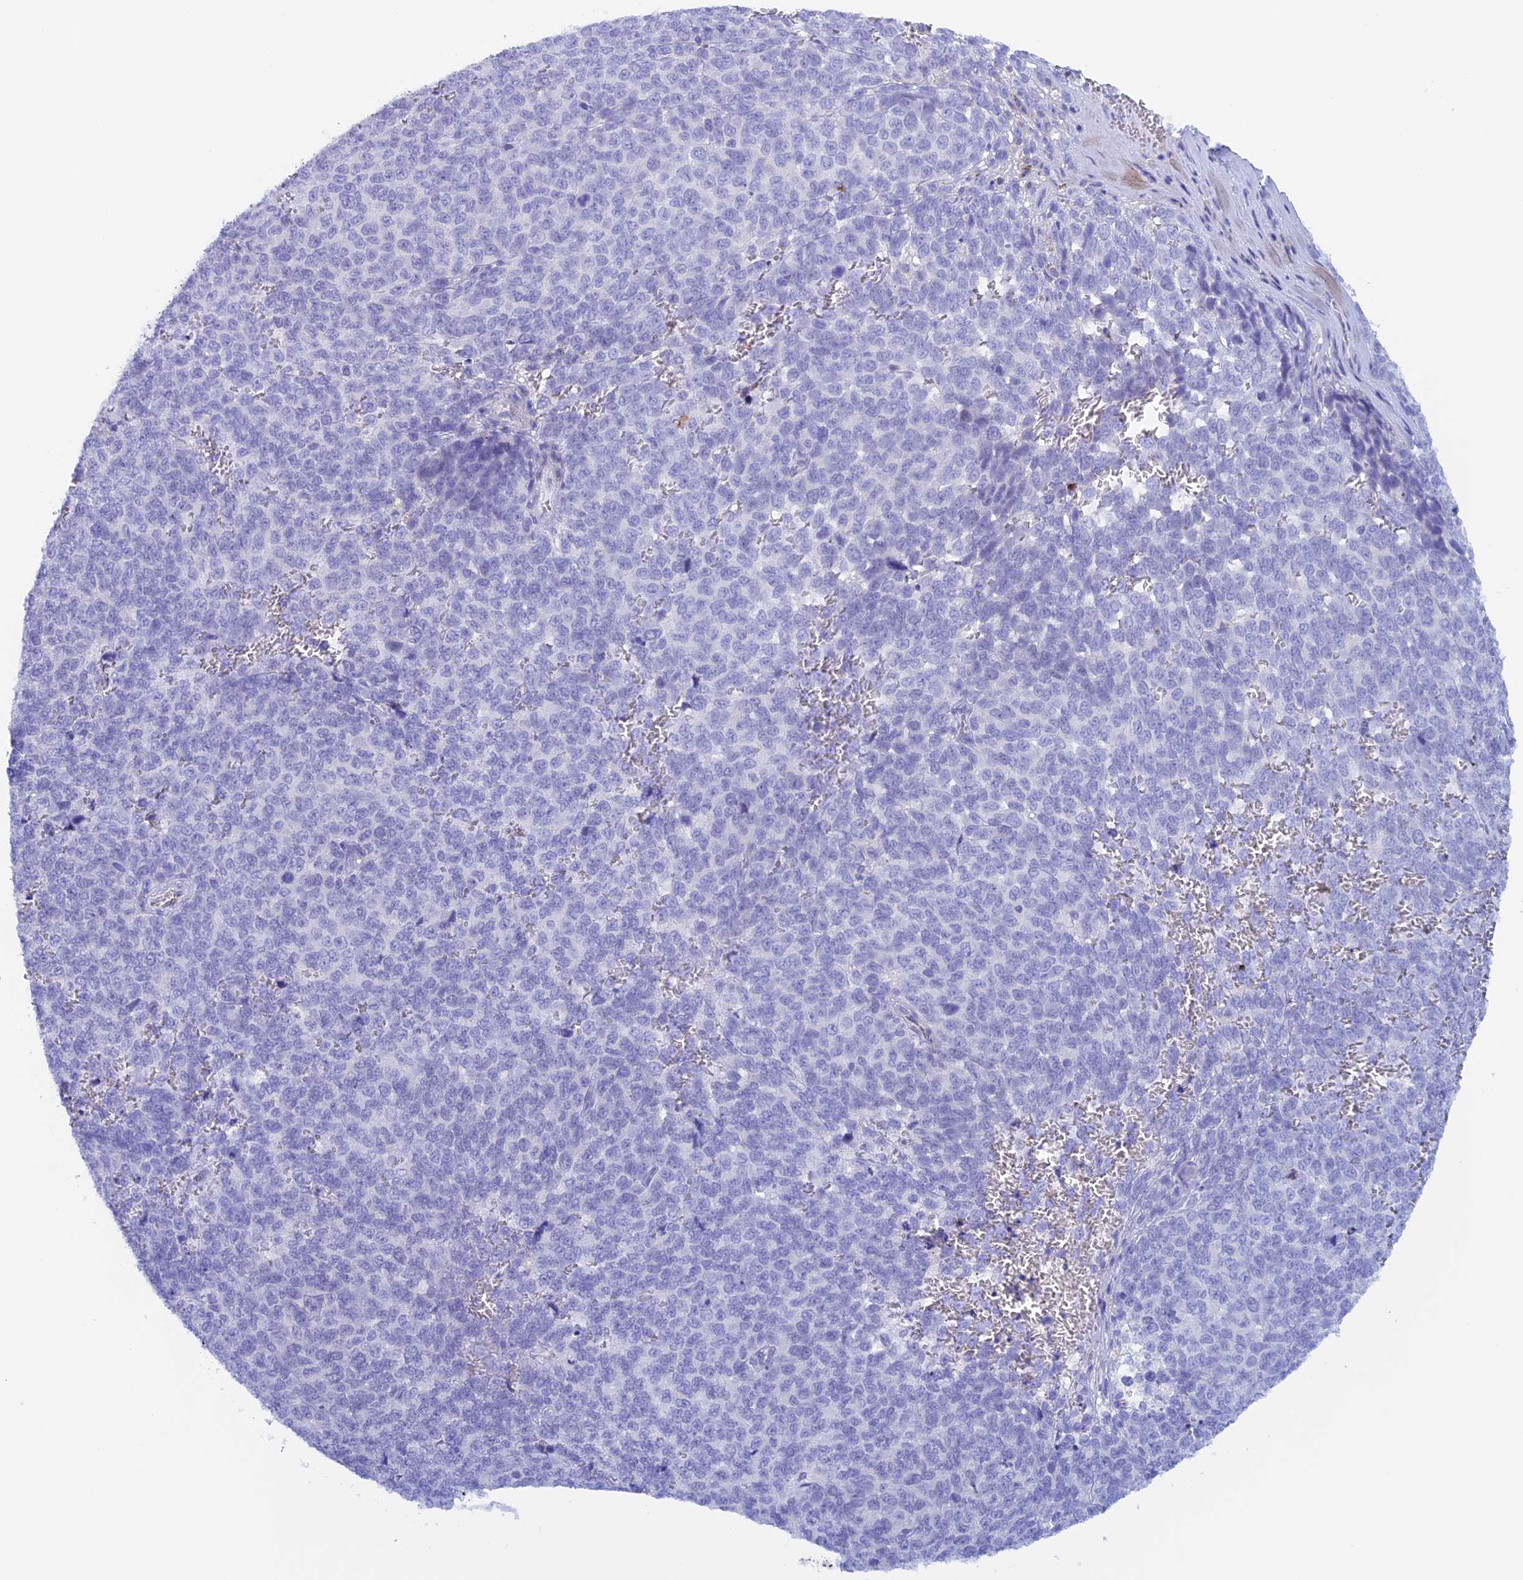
{"staining": {"intensity": "negative", "quantity": "none", "location": "none"}, "tissue": "melanoma", "cell_type": "Tumor cells", "image_type": "cancer", "snomed": [{"axis": "morphology", "description": "Malignant melanoma, NOS"}, {"axis": "topography", "description": "Nose, NOS"}], "caption": "An immunohistochemistry image of melanoma is shown. There is no staining in tumor cells of melanoma.", "gene": "PSMC3IP", "patient": {"sex": "female", "age": 48}}